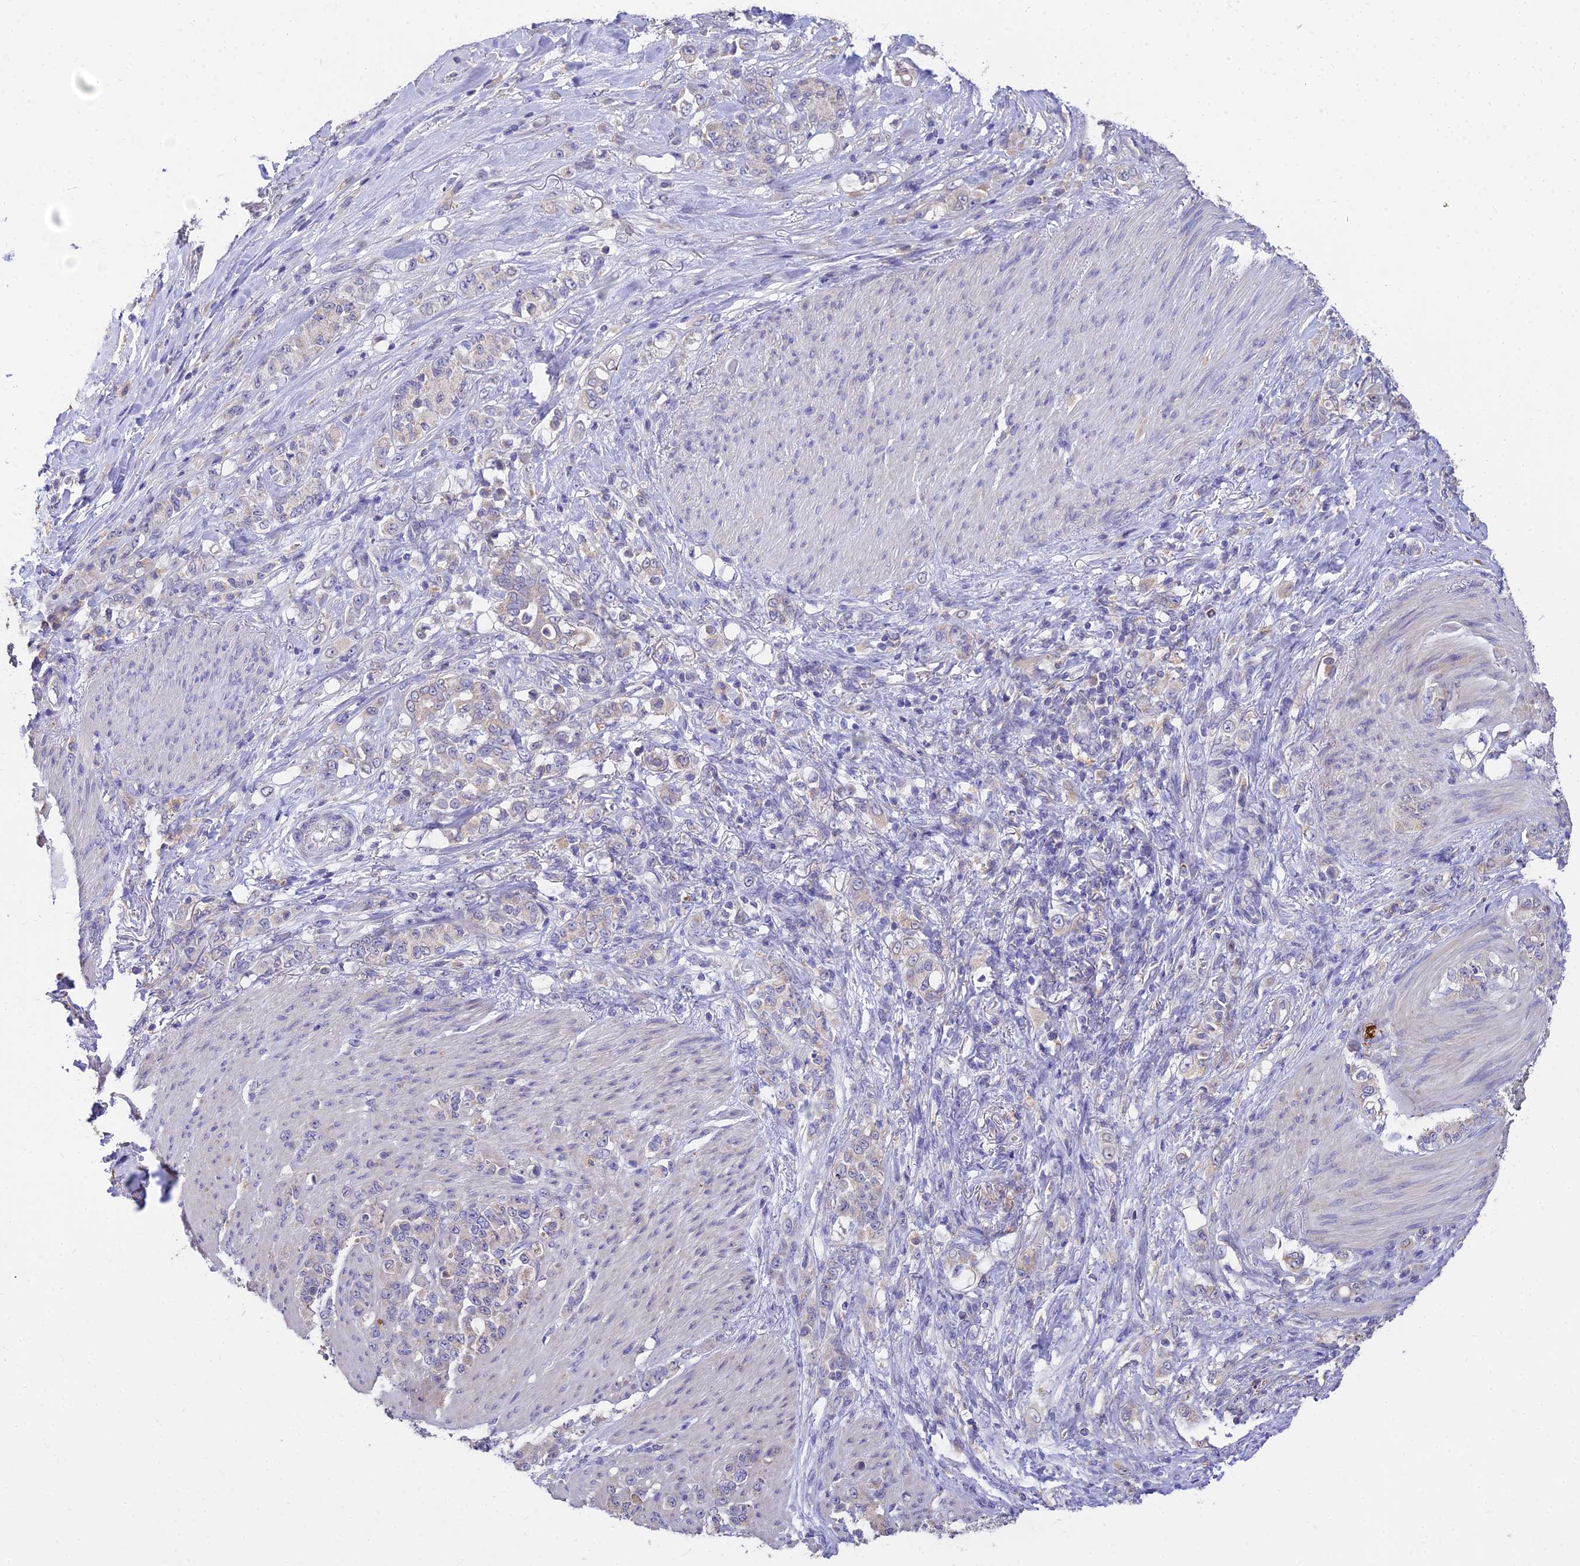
{"staining": {"intensity": "negative", "quantity": "none", "location": "none"}, "tissue": "stomach cancer", "cell_type": "Tumor cells", "image_type": "cancer", "snomed": [{"axis": "morphology", "description": "Adenocarcinoma, NOS"}, {"axis": "topography", "description": "Stomach"}], "caption": "Histopathology image shows no significant protein staining in tumor cells of stomach adenocarcinoma.", "gene": "ARL8B", "patient": {"sex": "female", "age": 79}}